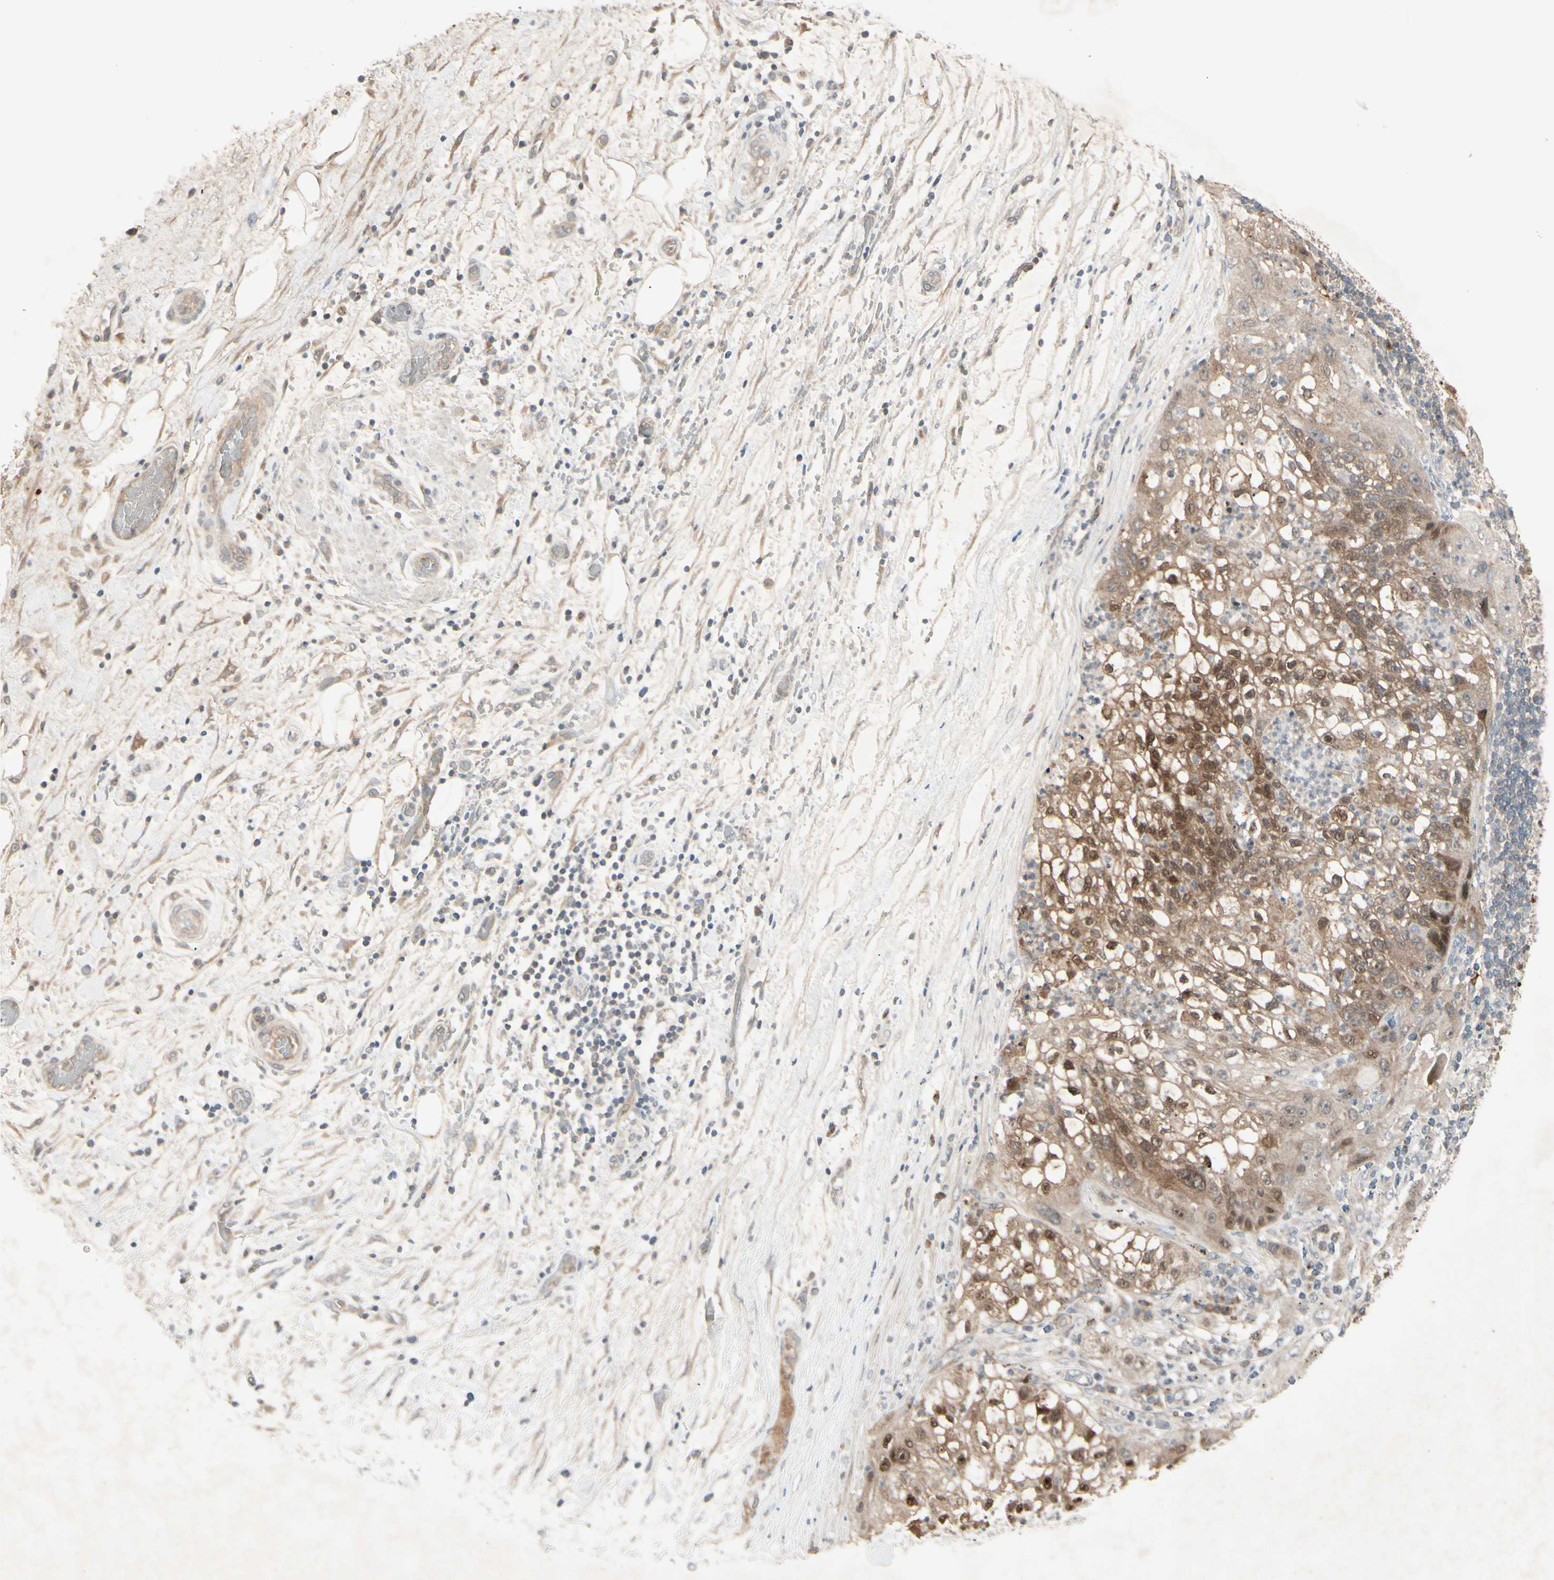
{"staining": {"intensity": "moderate", "quantity": ">75%", "location": "cytoplasmic/membranous"}, "tissue": "lung cancer", "cell_type": "Tumor cells", "image_type": "cancer", "snomed": [{"axis": "morphology", "description": "Inflammation, NOS"}, {"axis": "morphology", "description": "Squamous cell carcinoma, NOS"}, {"axis": "topography", "description": "Lymph node"}, {"axis": "topography", "description": "Soft tissue"}, {"axis": "topography", "description": "Lung"}], "caption": "Immunohistochemical staining of lung cancer displays medium levels of moderate cytoplasmic/membranous positivity in approximately >75% of tumor cells.", "gene": "FHDC1", "patient": {"sex": "male", "age": 66}}